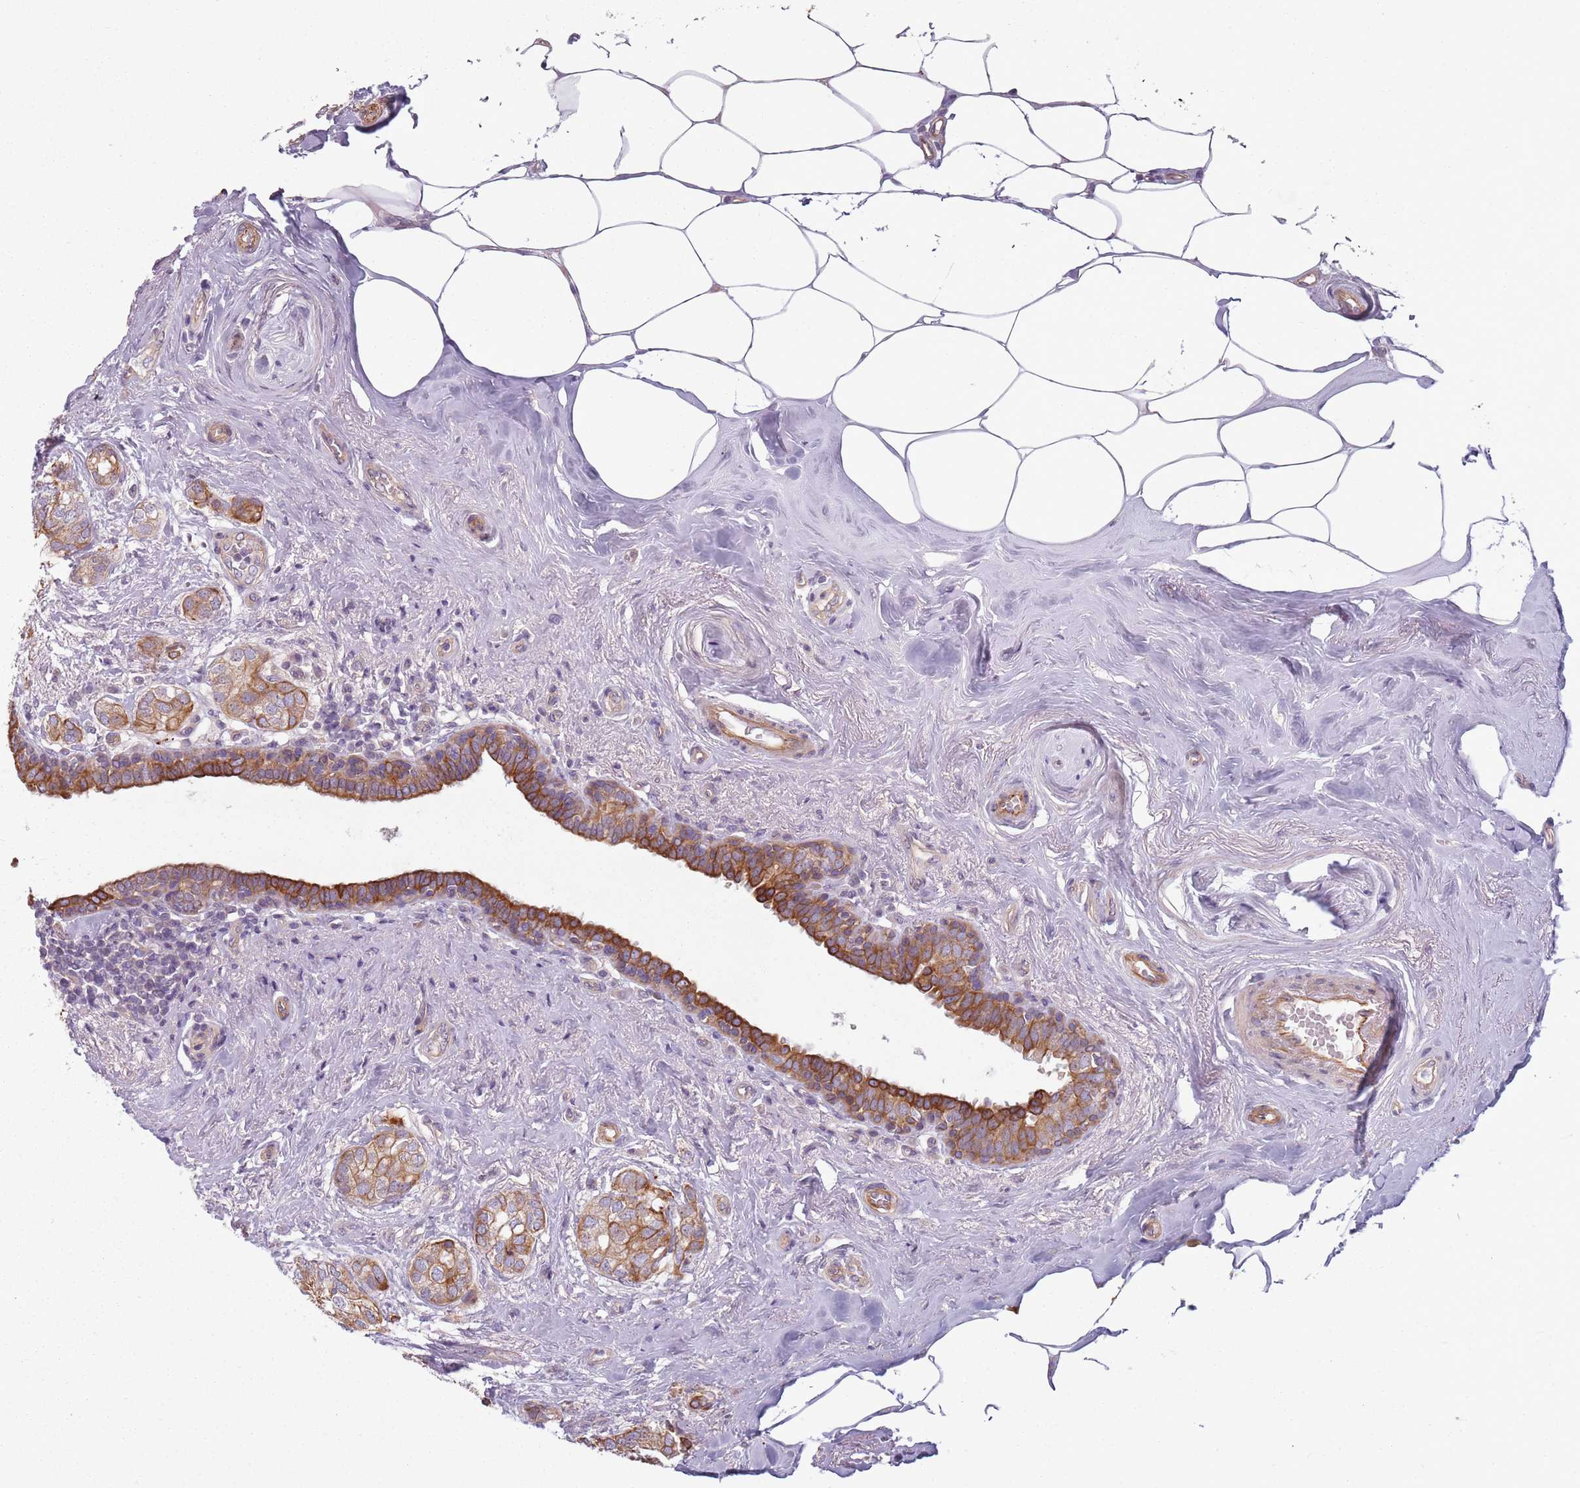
{"staining": {"intensity": "moderate", "quantity": ">75%", "location": "cytoplasmic/membranous"}, "tissue": "breast cancer", "cell_type": "Tumor cells", "image_type": "cancer", "snomed": [{"axis": "morphology", "description": "Duct carcinoma"}, {"axis": "topography", "description": "Breast"}], "caption": "A brown stain labels moderate cytoplasmic/membranous expression of a protein in breast cancer tumor cells.", "gene": "TLCD2", "patient": {"sex": "female", "age": 73}}